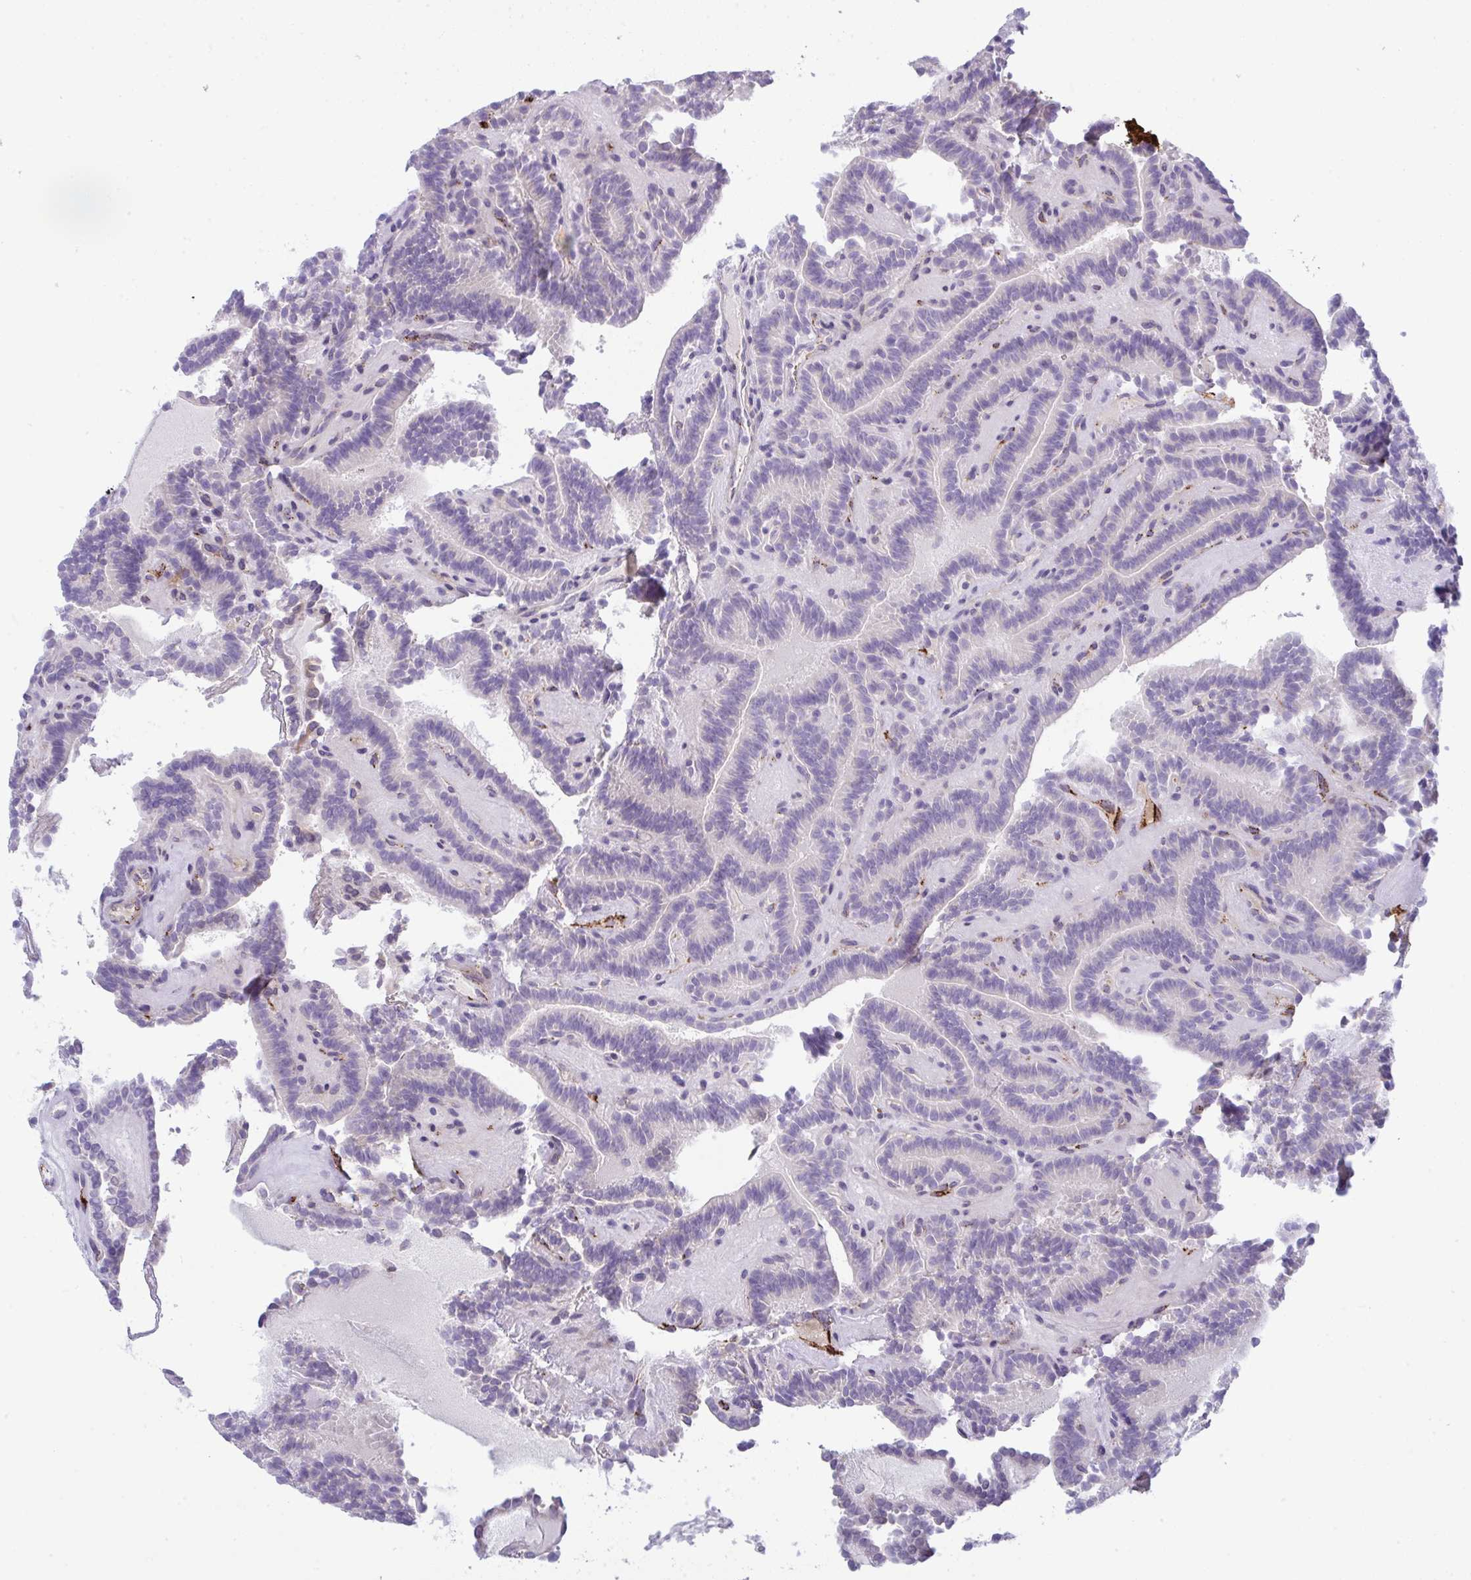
{"staining": {"intensity": "negative", "quantity": "none", "location": "none"}, "tissue": "thyroid cancer", "cell_type": "Tumor cells", "image_type": "cancer", "snomed": [{"axis": "morphology", "description": "Papillary adenocarcinoma, NOS"}, {"axis": "topography", "description": "Thyroid gland"}], "caption": "This is an IHC image of thyroid cancer. There is no positivity in tumor cells.", "gene": "TOR1AIP2", "patient": {"sex": "female", "age": 21}}